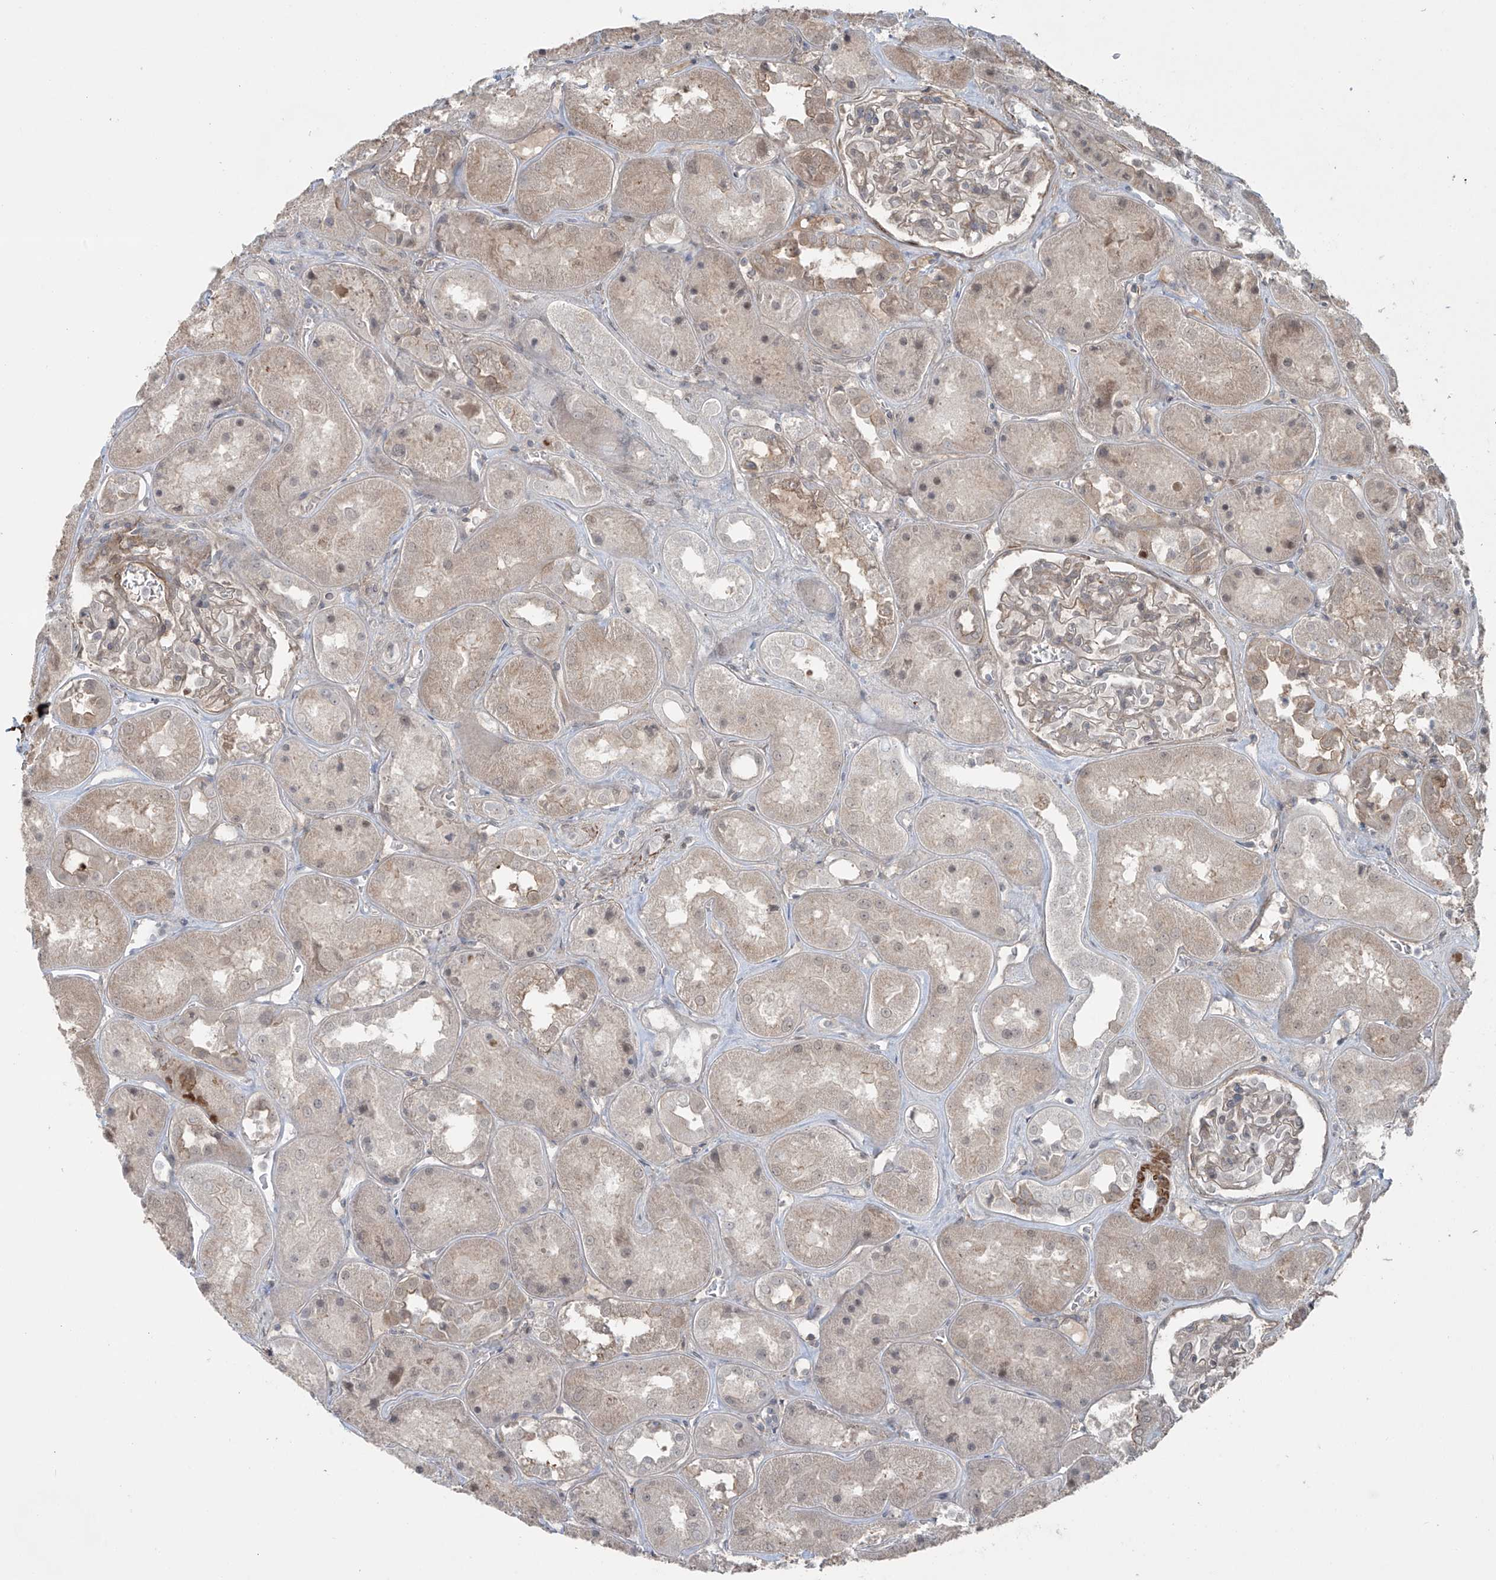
{"staining": {"intensity": "weak", "quantity": "25%-75%", "location": "cytoplasmic/membranous"}, "tissue": "kidney", "cell_type": "Cells in glomeruli", "image_type": "normal", "snomed": [{"axis": "morphology", "description": "Normal tissue, NOS"}, {"axis": "topography", "description": "Kidney"}], "caption": "The micrograph demonstrates staining of benign kidney, revealing weak cytoplasmic/membranous protein expression (brown color) within cells in glomeruli.", "gene": "RASGEF1A", "patient": {"sex": "male", "age": 70}}